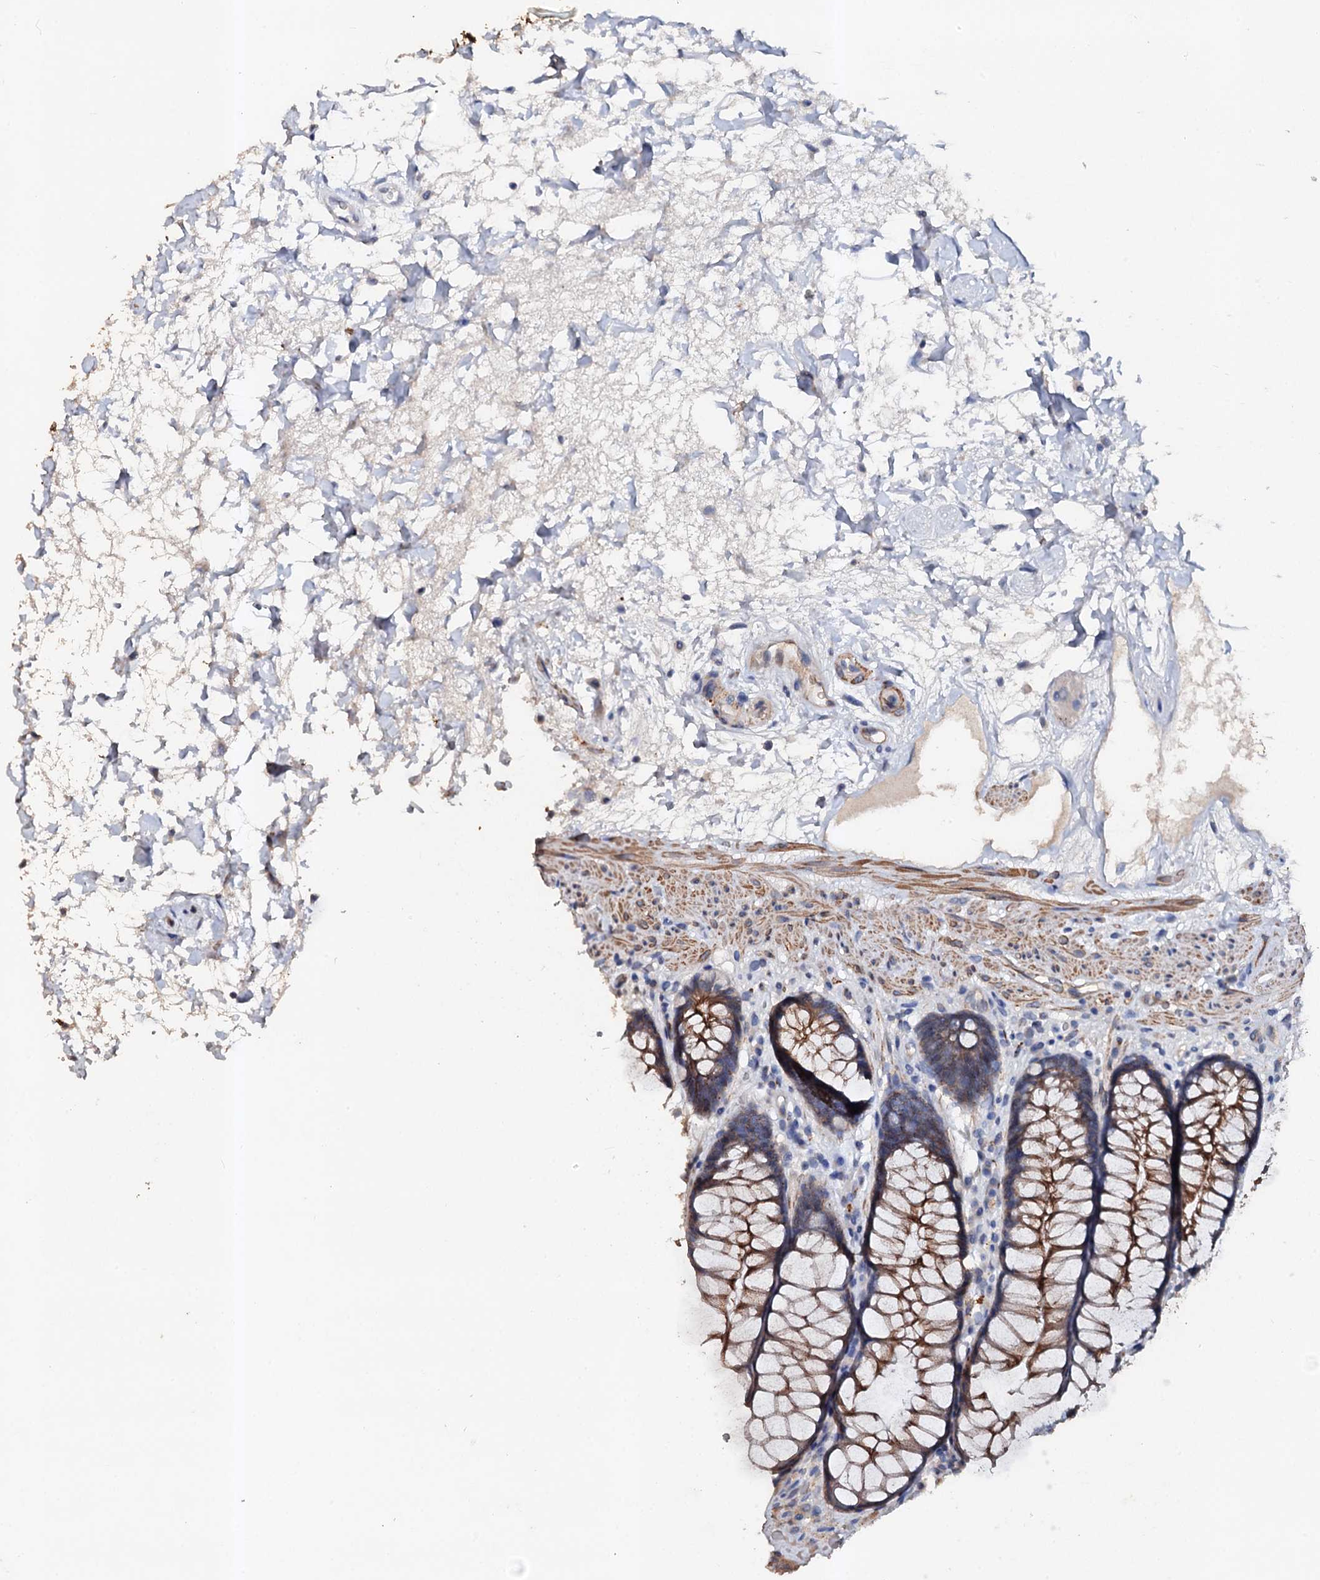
{"staining": {"intensity": "moderate", "quantity": ">75%", "location": "cytoplasmic/membranous"}, "tissue": "rectum", "cell_type": "Glandular cells", "image_type": "normal", "snomed": [{"axis": "morphology", "description": "Normal tissue, NOS"}, {"axis": "topography", "description": "Rectum"}], "caption": "This histopathology image reveals IHC staining of unremarkable human rectum, with medium moderate cytoplasmic/membranous positivity in approximately >75% of glandular cells.", "gene": "VPS36", "patient": {"sex": "male", "age": 64}}